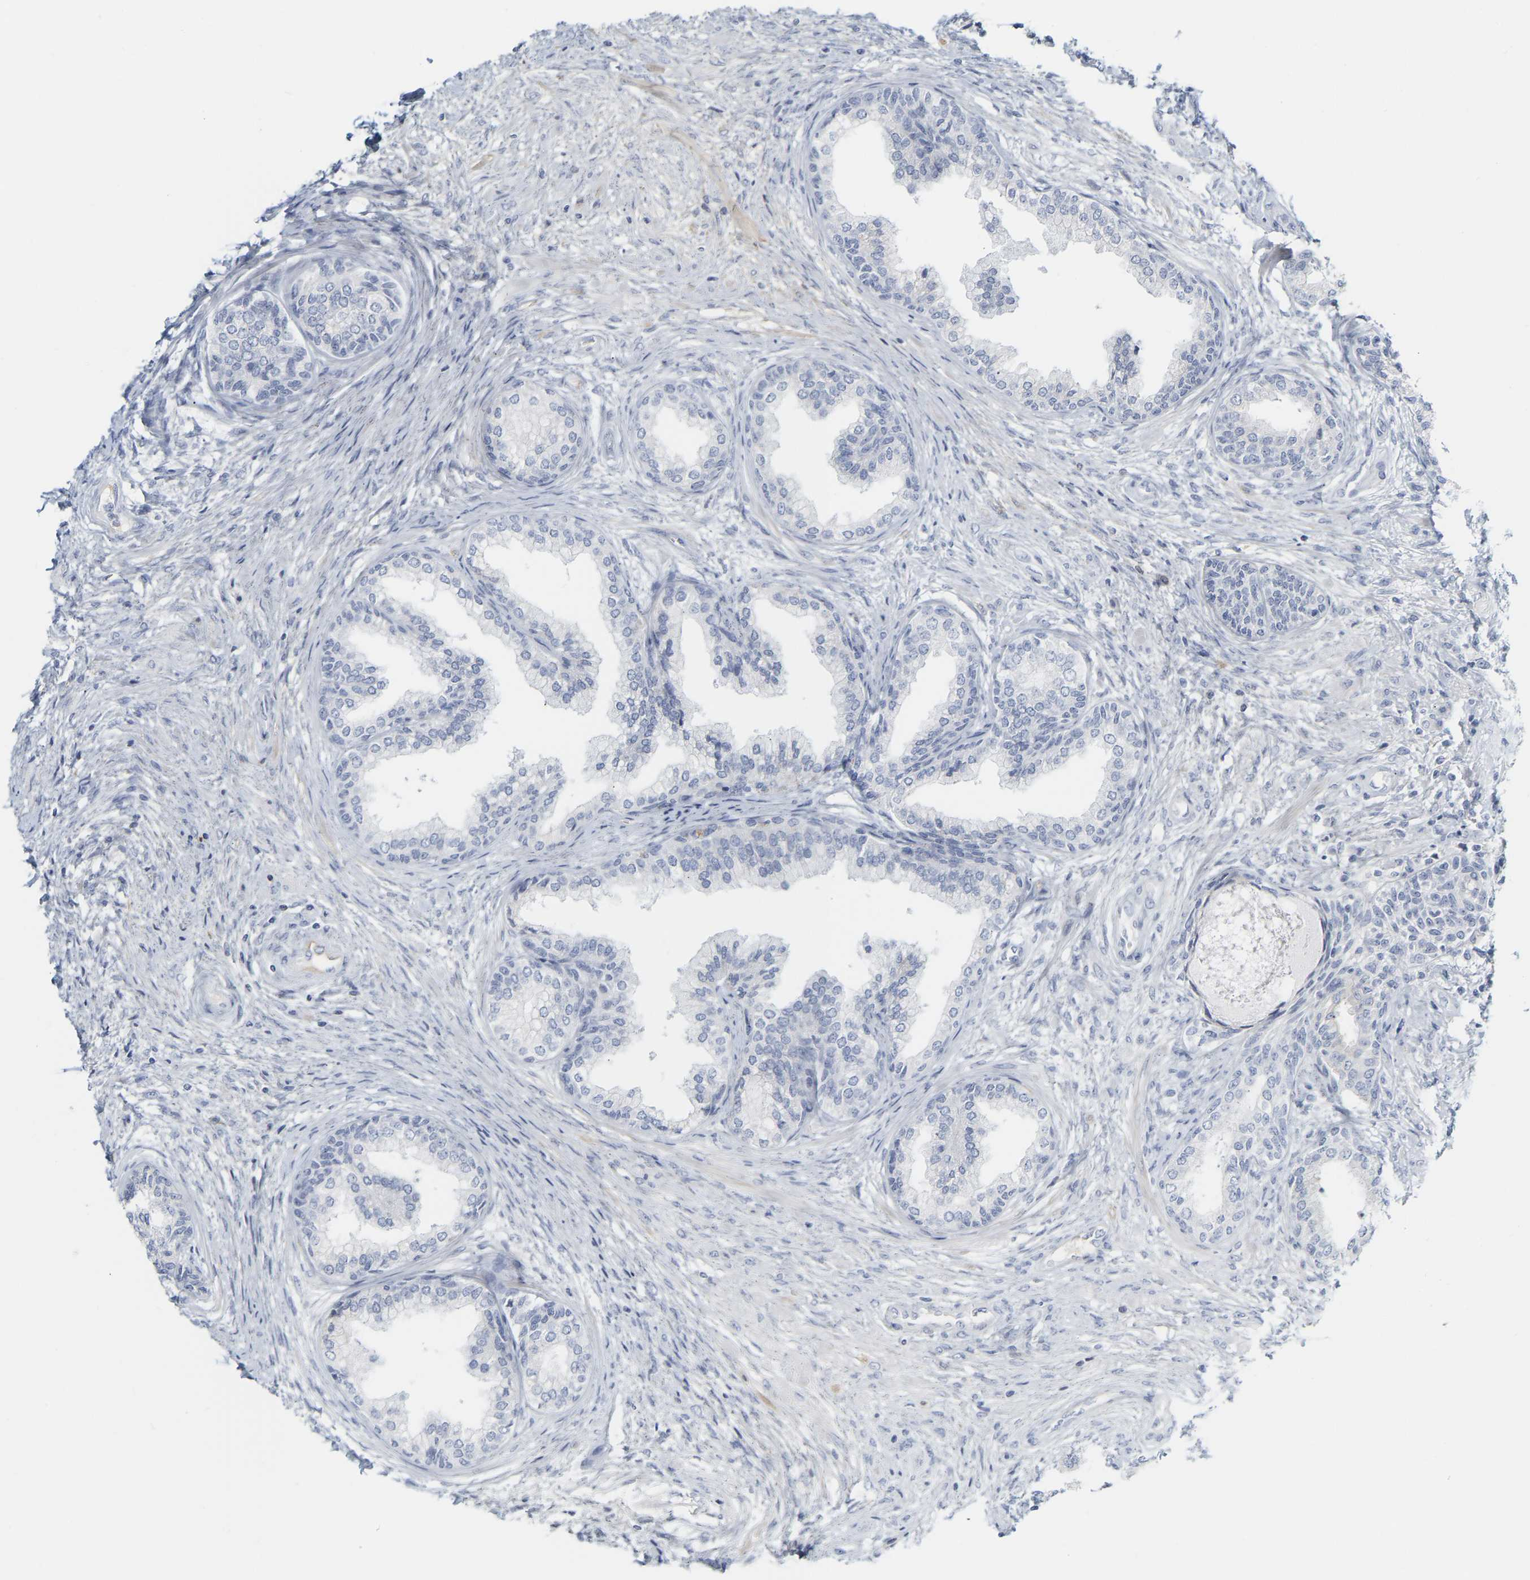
{"staining": {"intensity": "negative", "quantity": "none", "location": "none"}, "tissue": "prostate", "cell_type": "Glandular cells", "image_type": "normal", "snomed": [{"axis": "morphology", "description": "Normal tissue, NOS"}, {"axis": "topography", "description": "Prostate"}], "caption": "Immunohistochemical staining of benign prostate exhibits no significant expression in glandular cells. (DAB (3,3'-diaminobenzidine) IHC visualized using brightfield microscopy, high magnification).", "gene": "GNAS", "patient": {"sex": "male", "age": 76}}